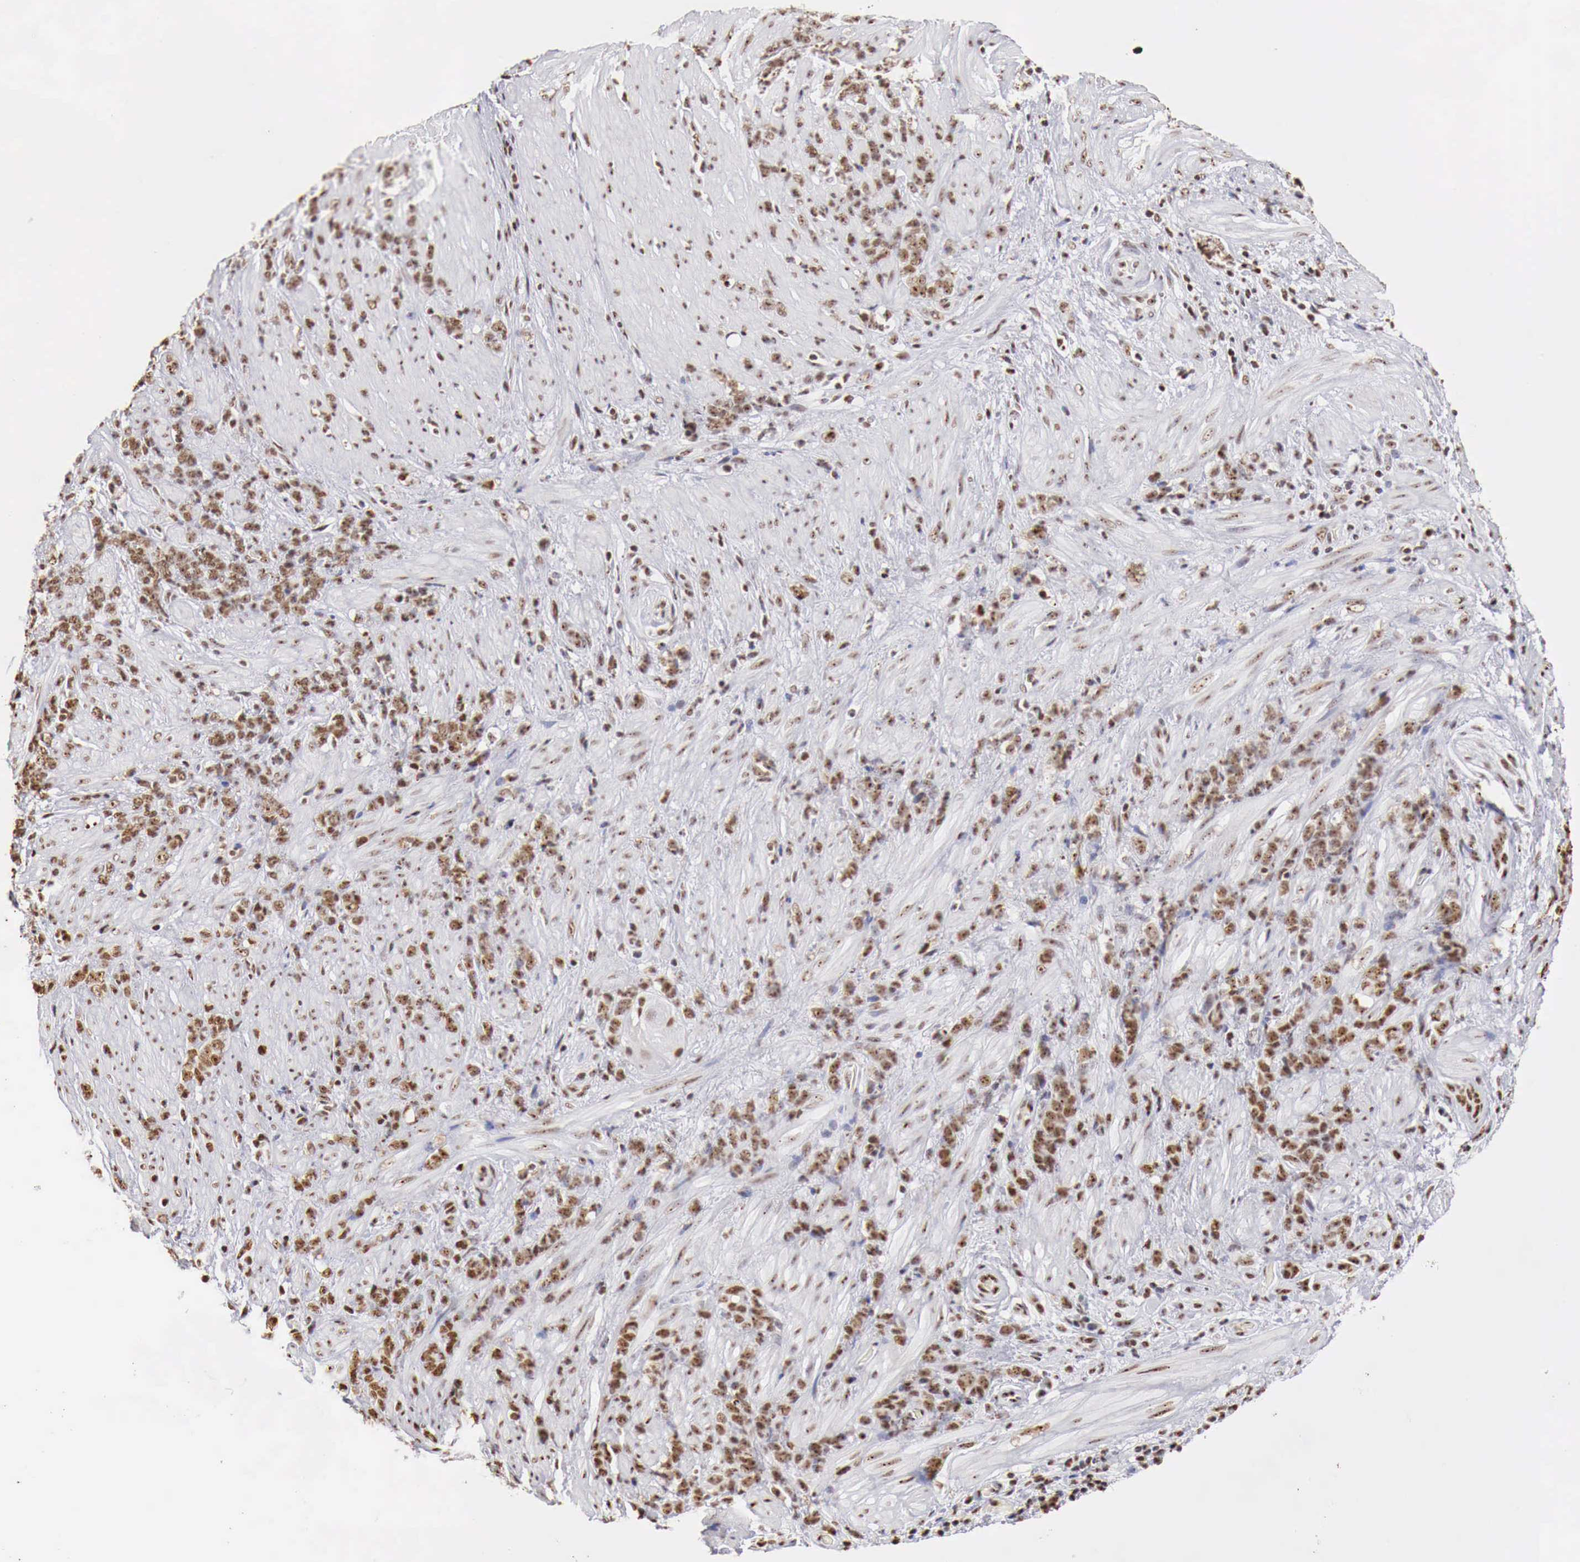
{"staining": {"intensity": "strong", "quantity": ">75%", "location": "nuclear"}, "tissue": "stomach cancer", "cell_type": "Tumor cells", "image_type": "cancer", "snomed": [{"axis": "morphology", "description": "Adenocarcinoma, NOS"}, {"axis": "topography", "description": "Stomach, lower"}], "caption": "This photomicrograph displays adenocarcinoma (stomach) stained with immunohistochemistry (IHC) to label a protein in brown. The nuclear of tumor cells show strong positivity for the protein. Nuclei are counter-stained blue.", "gene": "DKC1", "patient": {"sex": "male", "age": 88}}